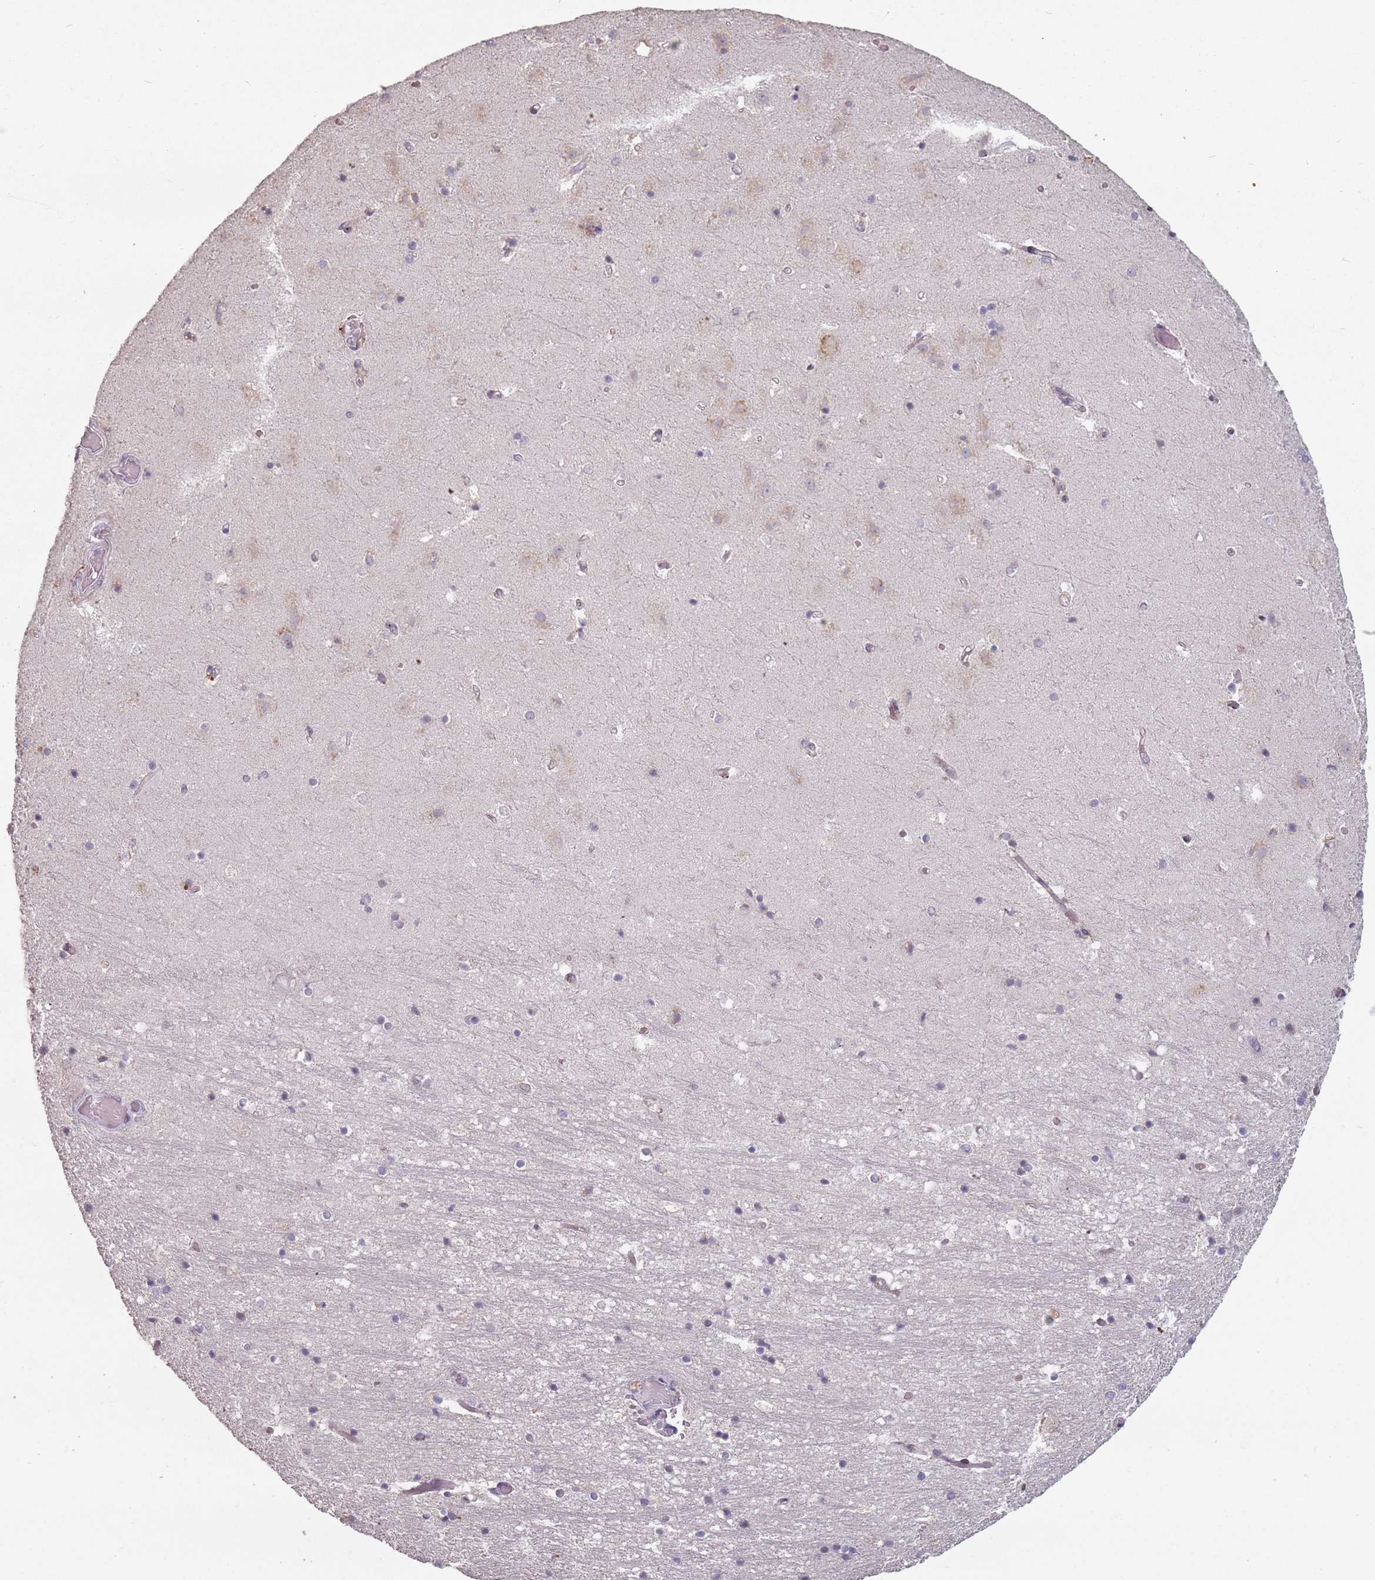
{"staining": {"intensity": "negative", "quantity": "none", "location": "none"}, "tissue": "hippocampus", "cell_type": "Glial cells", "image_type": "normal", "snomed": [{"axis": "morphology", "description": "Normal tissue, NOS"}, {"axis": "topography", "description": "Hippocampus"}], "caption": "An immunohistochemistry (IHC) image of normal hippocampus is shown. There is no staining in glial cells of hippocampus. (Immunohistochemistry, brightfield microscopy, high magnification).", "gene": "RPS9", "patient": {"sex": "female", "age": 52}}